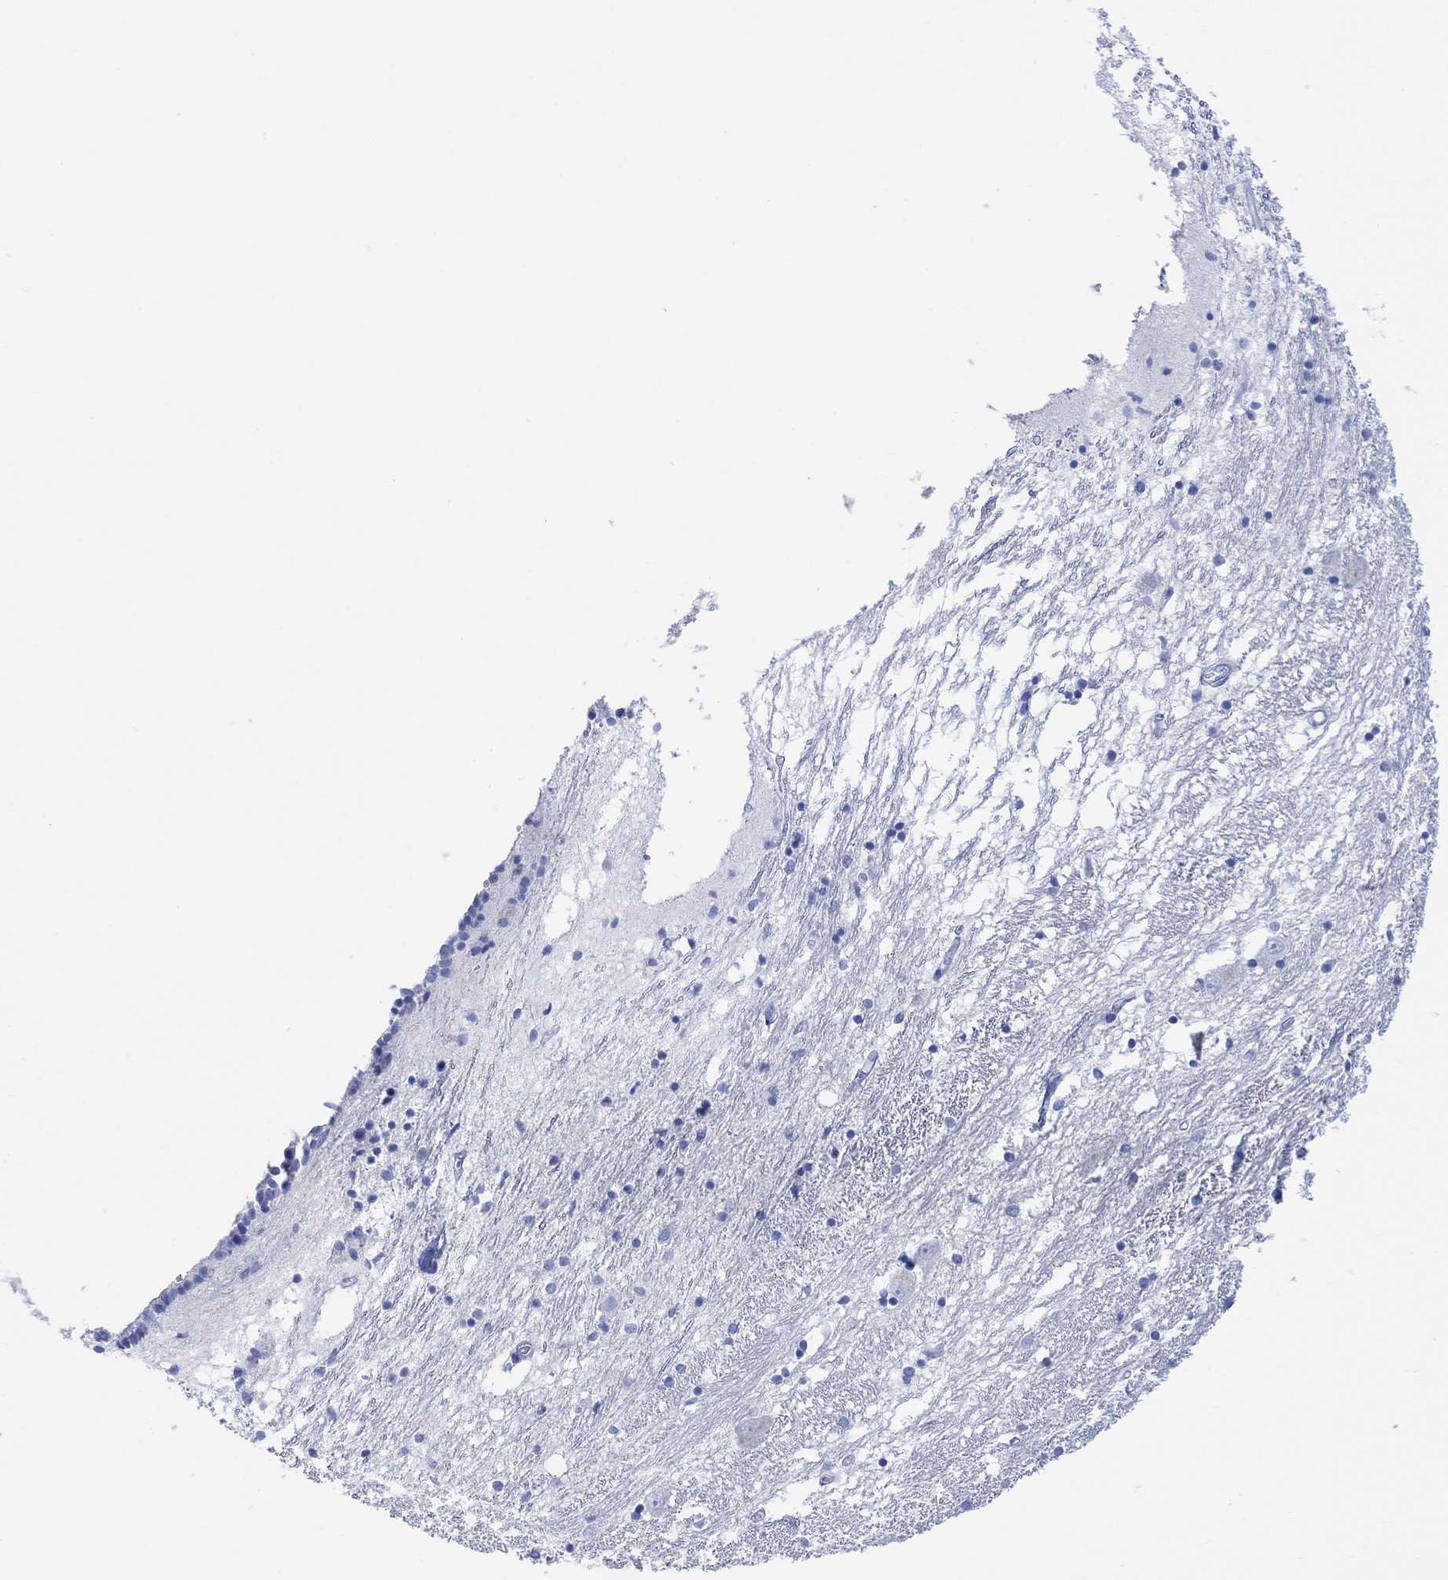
{"staining": {"intensity": "negative", "quantity": "none", "location": "none"}, "tissue": "caudate", "cell_type": "Glial cells", "image_type": "normal", "snomed": [{"axis": "morphology", "description": "Normal tissue, NOS"}, {"axis": "topography", "description": "Lateral ventricle wall"}], "caption": "This is an immunohistochemistry (IHC) image of normal human caudate. There is no expression in glial cells.", "gene": "GNG13", "patient": {"sex": "female", "age": 71}}